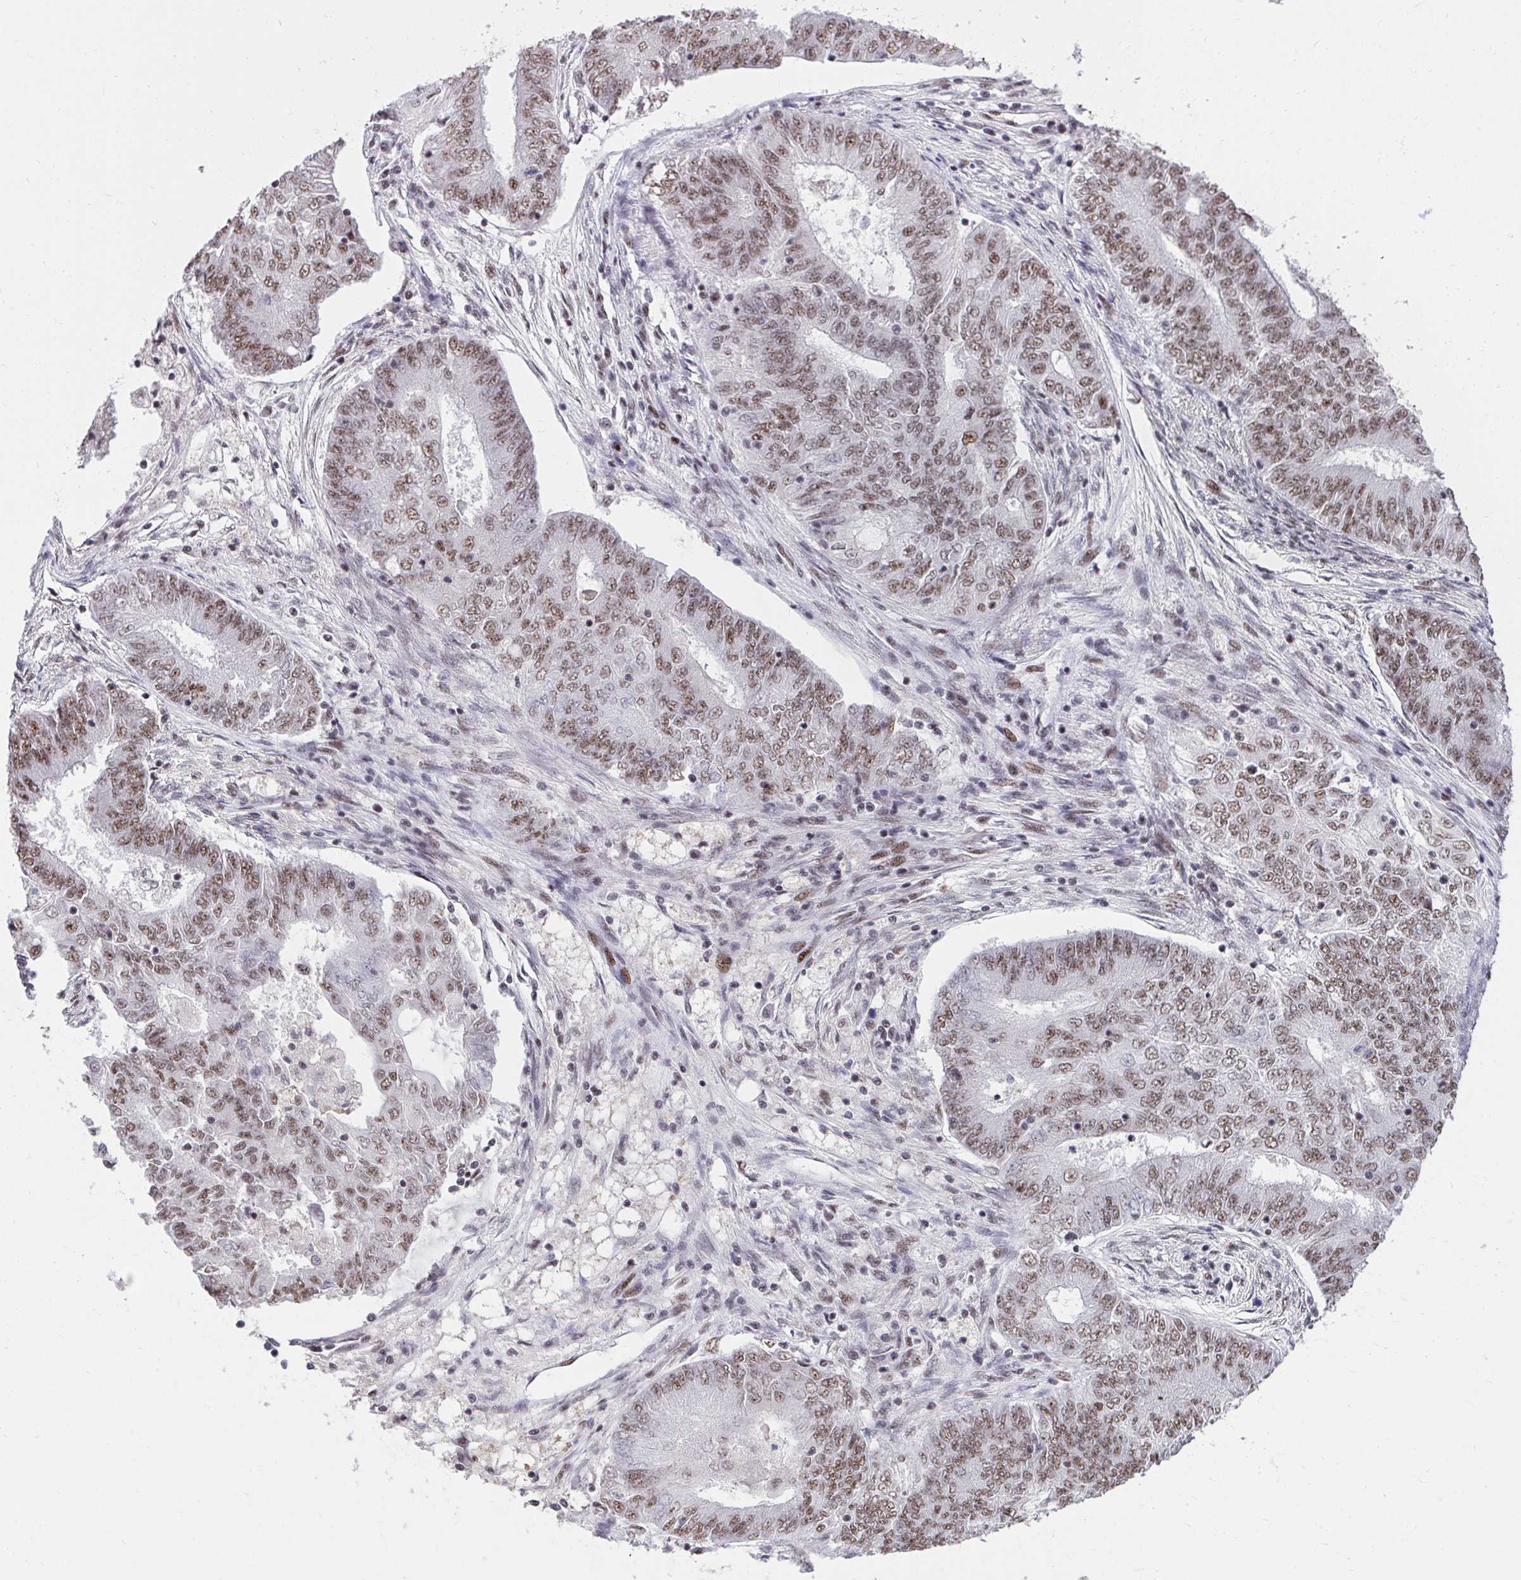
{"staining": {"intensity": "moderate", "quantity": ">75%", "location": "nuclear"}, "tissue": "endometrial cancer", "cell_type": "Tumor cells", "image_type": "cancer", "snomed": [{"axis": "morphology", "description": "Adenocarcinoma, NOS"}, {"axis": "topography", "description": "Endometrium"}], "caption": "Protein expression analysis of endometrial cancer (adenocarcinoma) displays moderate nuclear staining in about >75% of tumor cells. (Brightfield microscopy of DAB IHC at high magnification).", "gene": "SYNE4", "patient": {"sex": "female", "age": 62}}